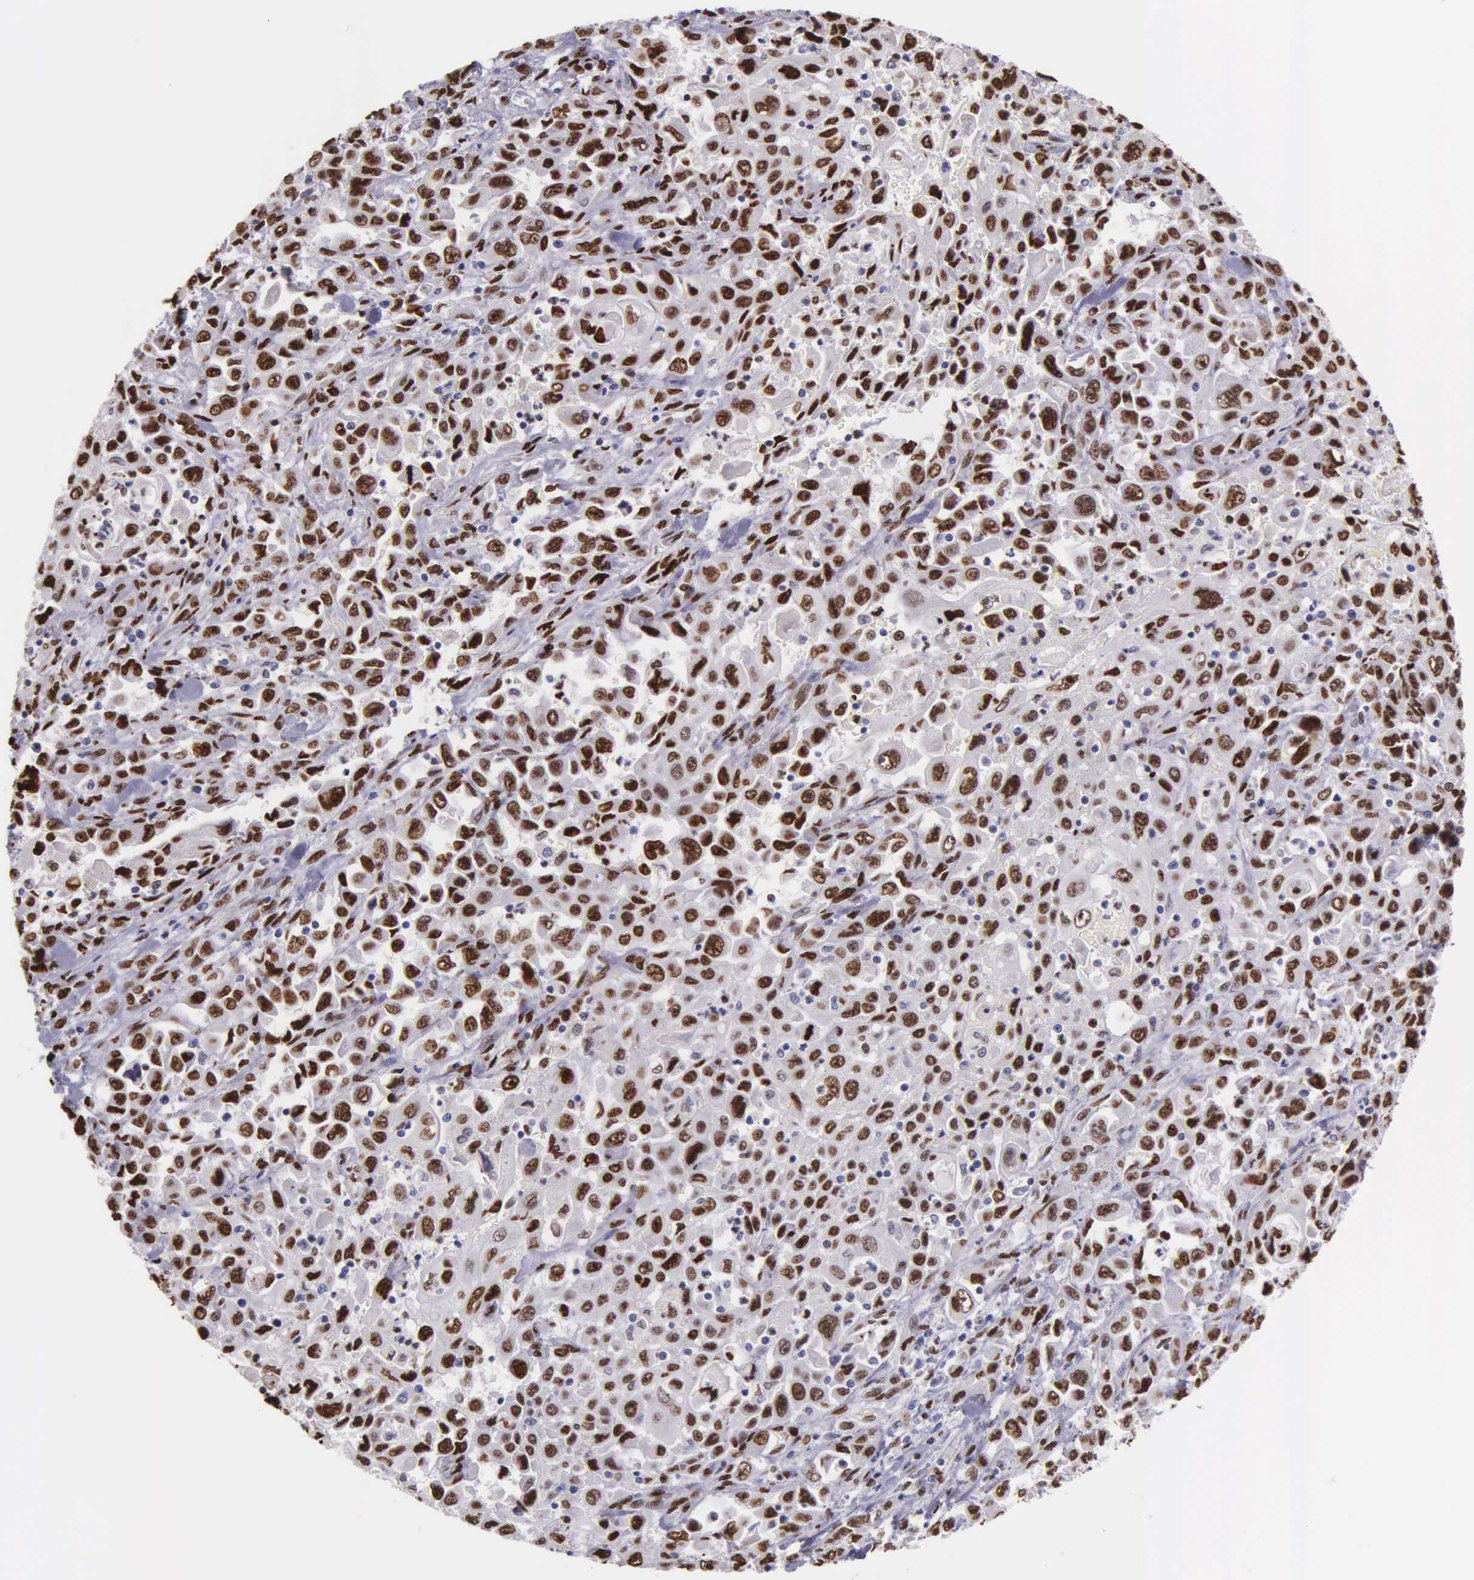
{"staining": {"intensity": "strong", "quantity": ">75%", "location": "nuclear"}, "tissue": "pancreatic cancer", "cell_type": "Tumor cells", "image_type": "cancer", "snomed": [{"axis": "morphology", "description": "Adenocarcinoma, NOS"}, {"axis": "topography", "description": "Pancreas"}], "caption": "Strong nuclear expression for a protein is seen in approximately >75% of tumor cells of pancreatic adenocarcinoma using immunohistochemistry.", "gene": "H1-0", "patient": {"sex": "male", "age": 70}}